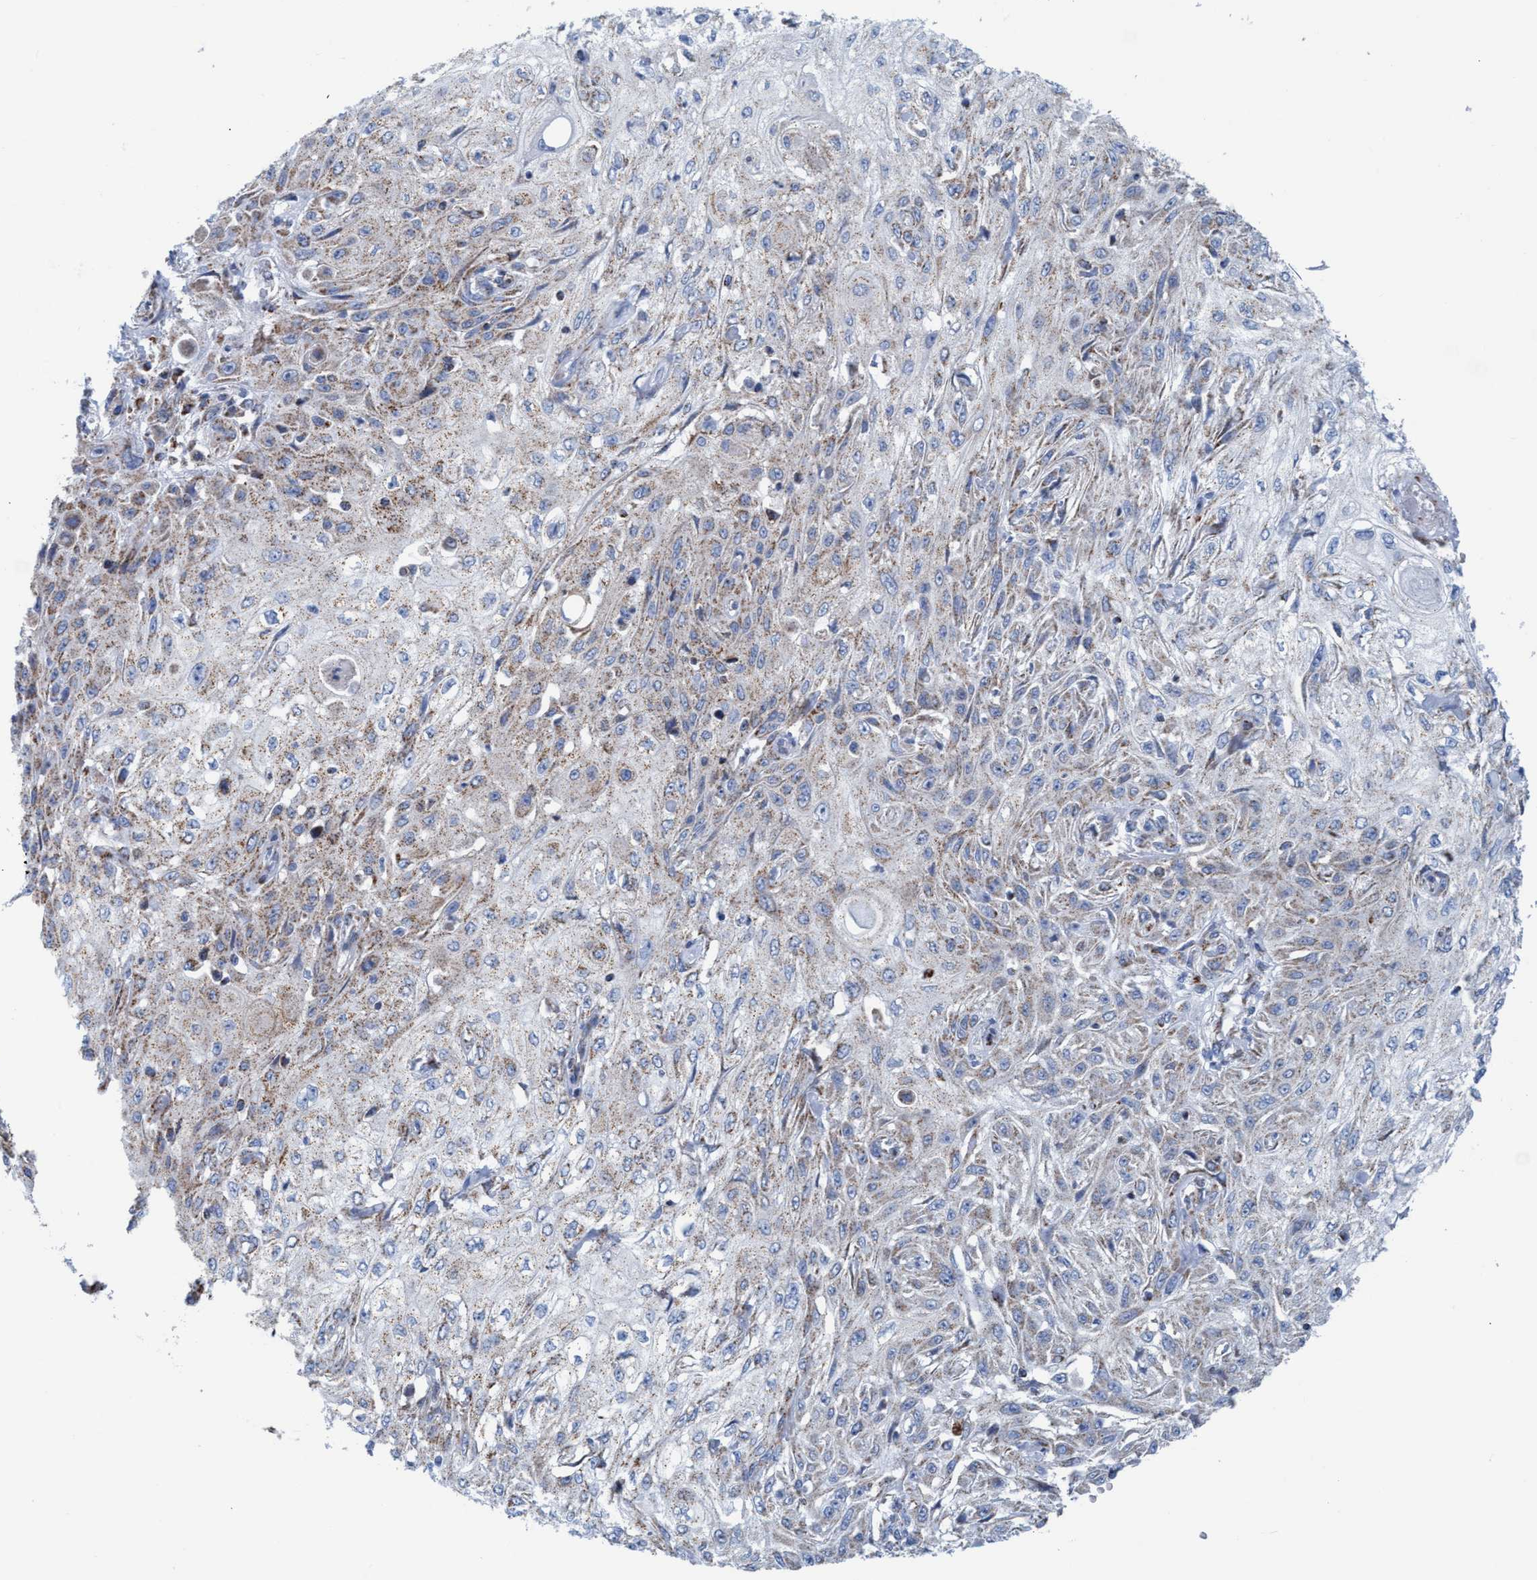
{"staining": {"intensity": "weak", "quantity": ">75%", "location": "cytoplasmic/membranous"}, "tissue": "skin cancer", "cell_type": "Tumor cells", "image_type": "cancer", "snomed": [{"axis": "morphology", "description": "Squamous cell carcinoma, NOS"}, {"axis": "morphology", "description": "Squamous cell carcinoma, metastatic, NOS"}, {"axis": "topography", "description": "Skin"}, {"axis": "topography", "description": "Lymph node"}], "caption": "A micrograph showing weak cytoplasmic/membranous positivity in about >75% of tumor cells in skin cancer (metastatic squamous cell carcinoma), as visualized by brown immunohistochemical staining.", "gene": "GGA3", "patient": {"sex": "male", "age": 75}}